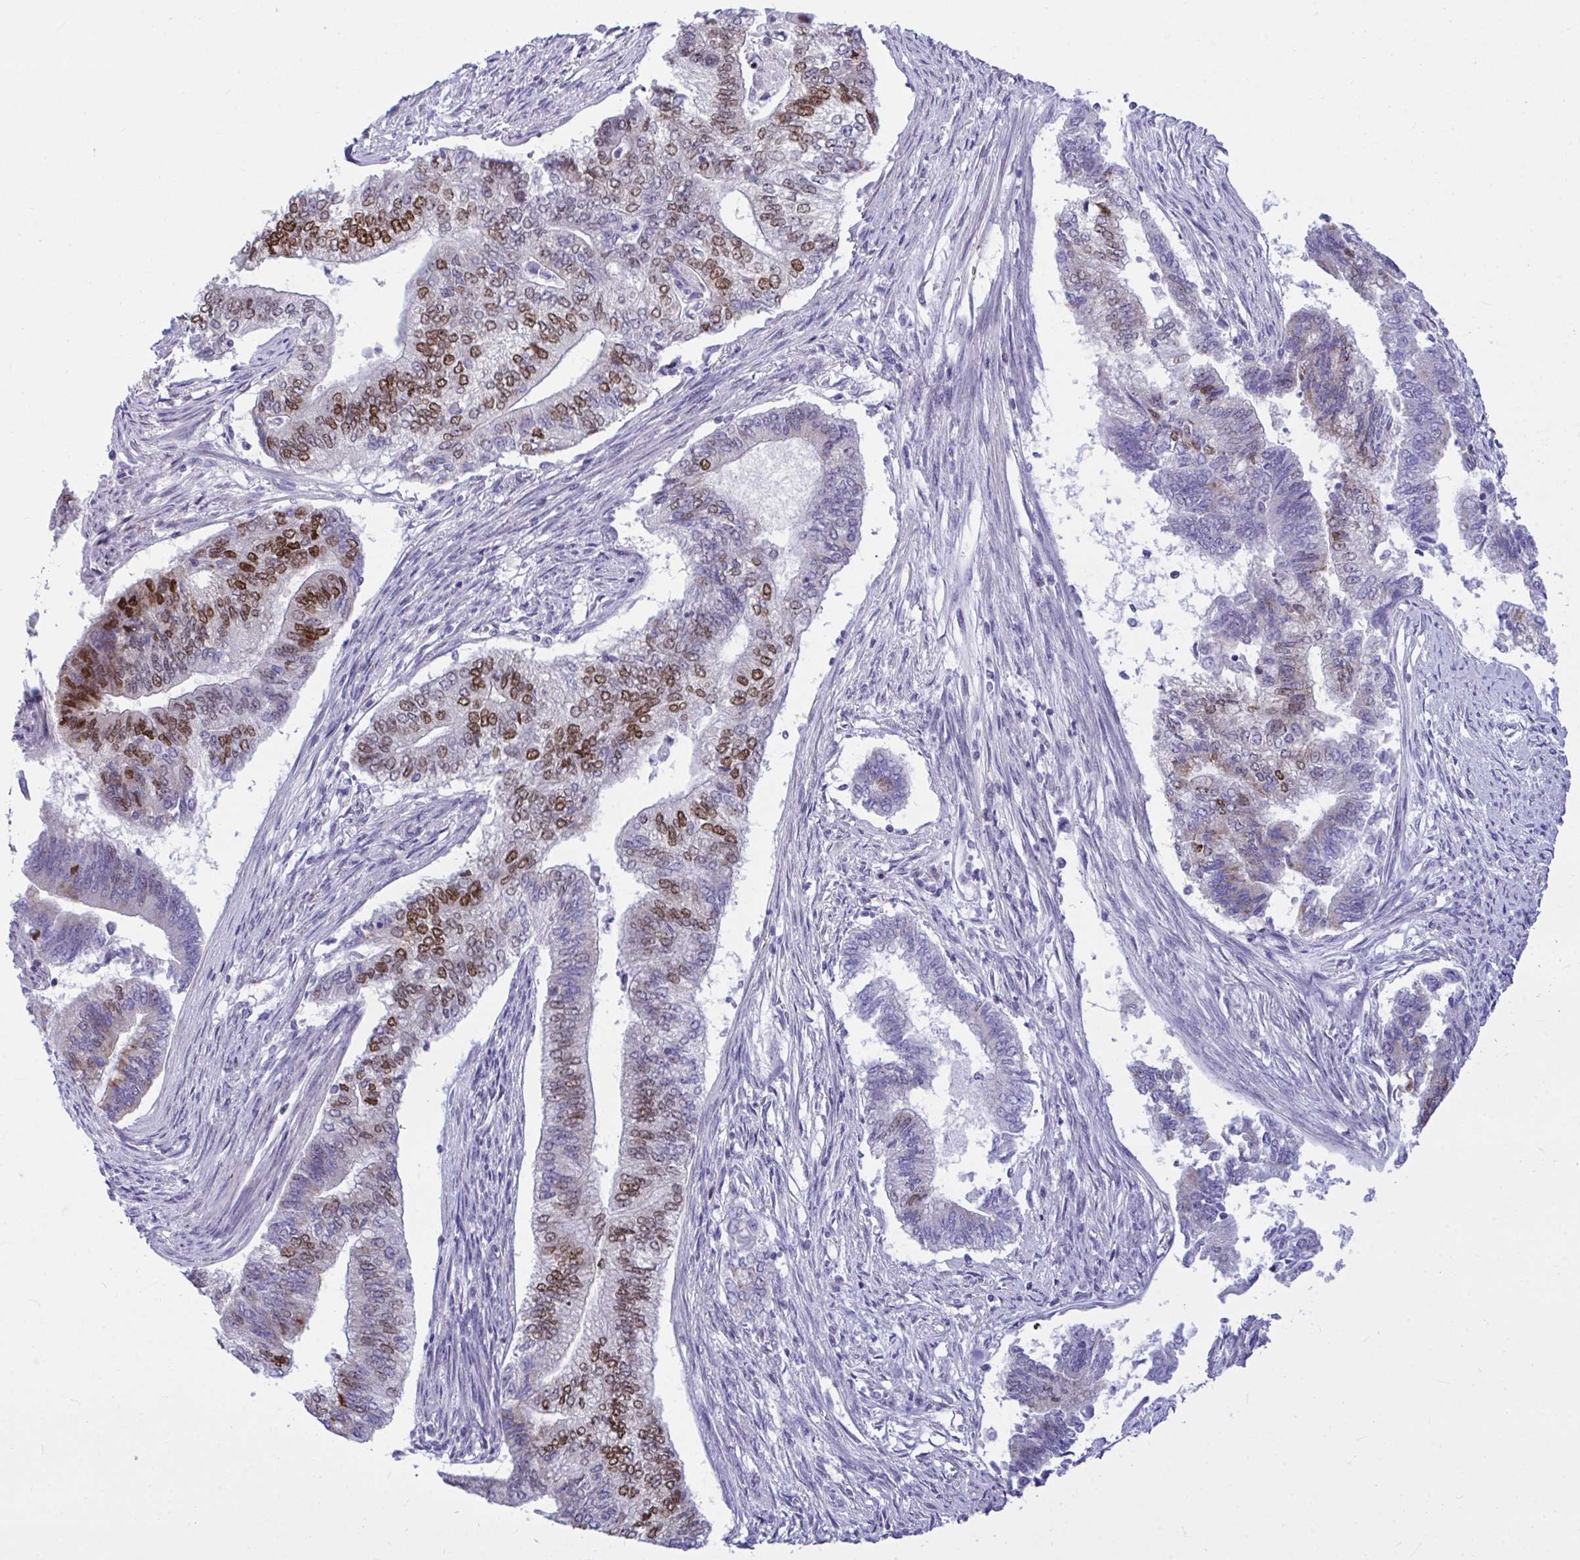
{"staining": {"intensity": "moderate", "quantity": "25%-75%", "location": "nuclear"}, "tissue": "endometrial cancer", "cell_type": "Tumor cells", "image_type": "cancer", "snomed": [{"axis": "morphology", "description": "Adenocarcinoma, NOS"}, {"axis": "topography", "description": "Endometrium"}], "caption": "Endometrial adenocarcinoma stained for a protein displays moderate nuclear positivity in tumor cells. The staining was performed using DAB (3,3'-diaminobenzidine) to visualize the protein expression in brown, while the nuclei were stained in blue with hematoxylin (Magnification: 20x).", "gene": "SLC25A51", "patient": {"sex": "female", "age": 65}}